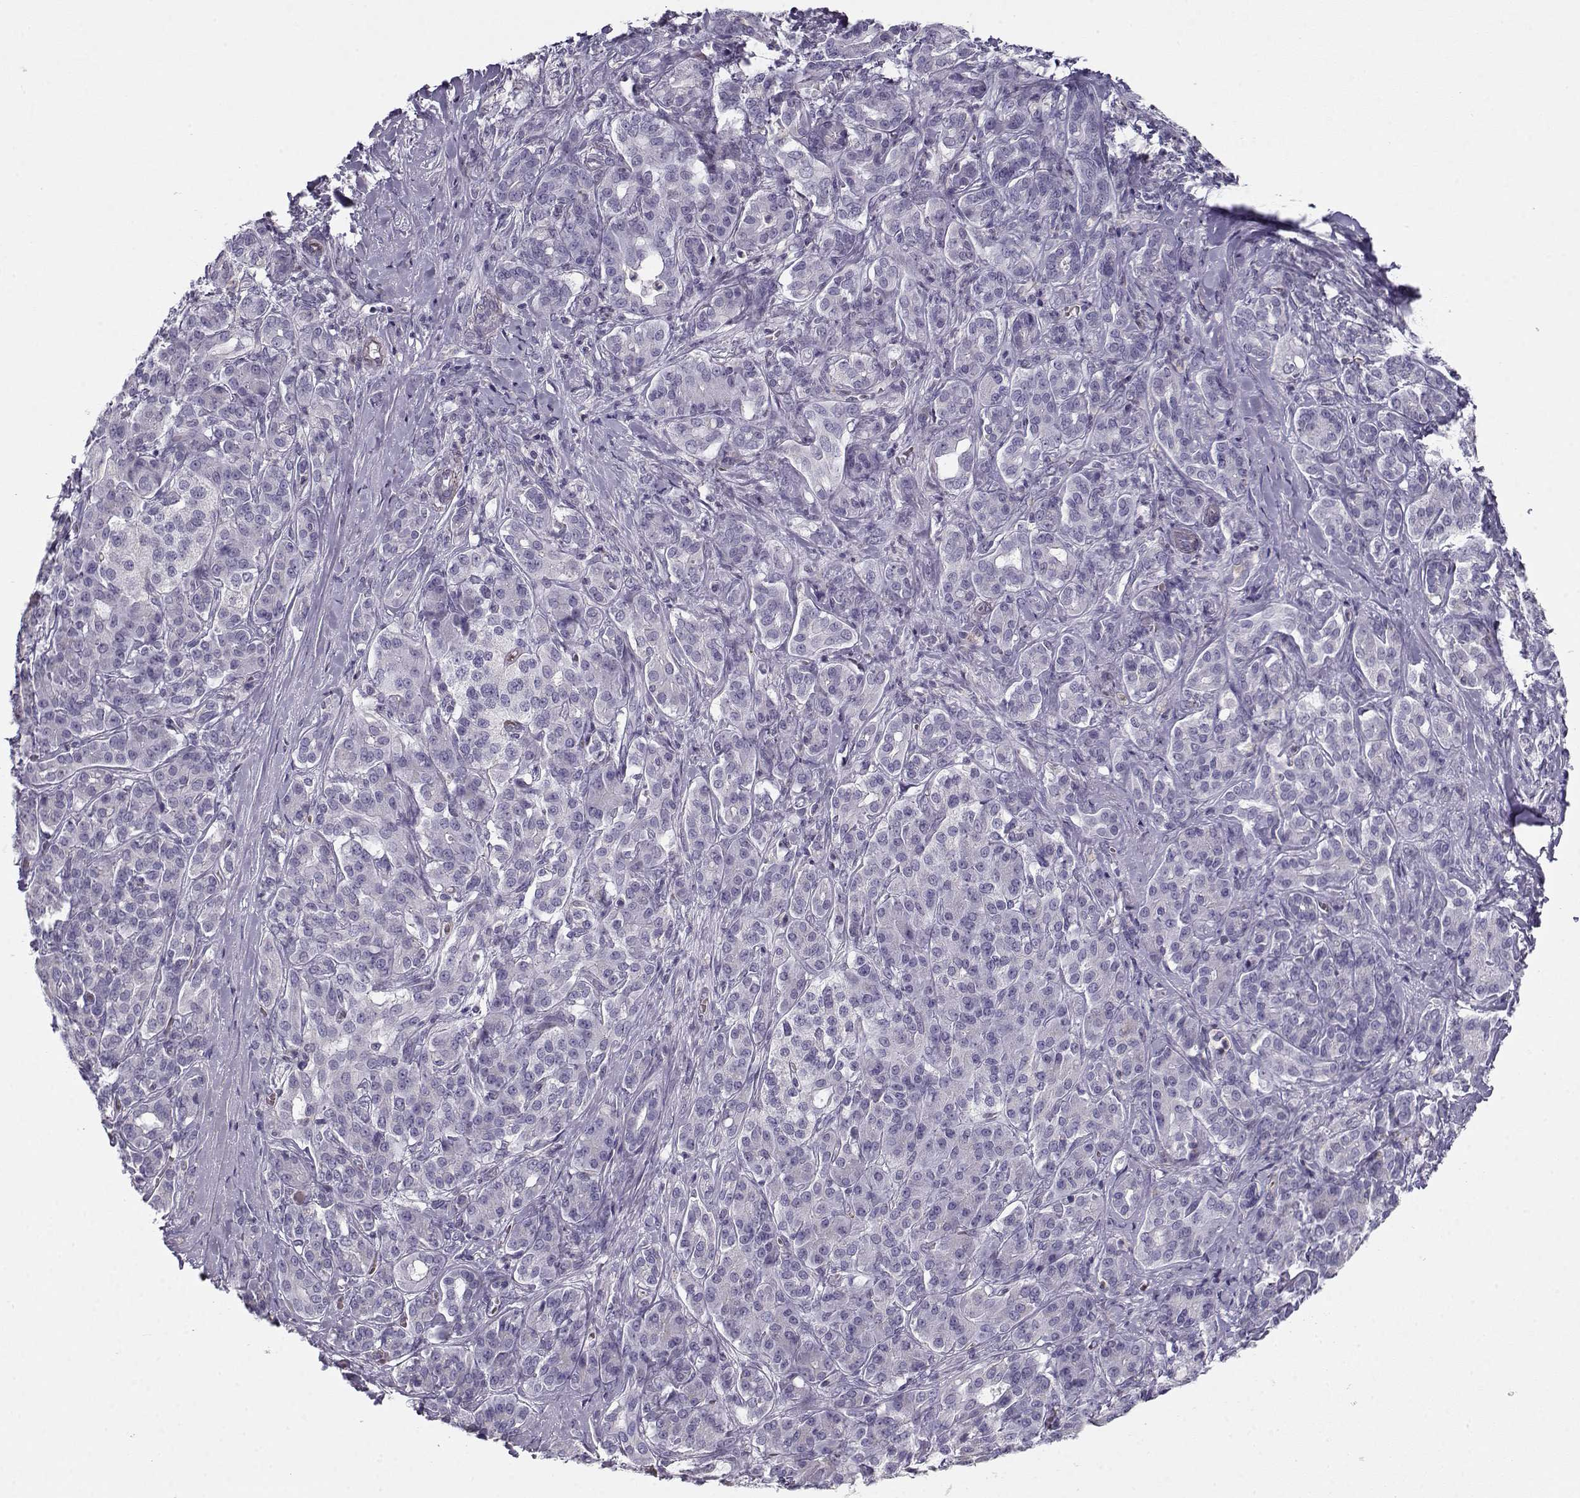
{"staining": {"intensity": "negative", "quantity": "none", "location": "none"}, "tissue": "pancreatic cancer", "cell_type": "Tumor cells", "image_type": "cancer", "snomed": [{"axis": "morphology", "description": "Normal tissue, NOS"}, {"axis": "morphology", "description": "Inflammation, NOS"}, {"axis": "morphology", "description": "Adenocarcinoma, NOS"}, {"axis": "topography", "description": "Pancreas"}], "caption": "Immunohistochemical staining of human pancreatic cancer (adenocarcinoma) shows no significant staining in tumor cells. (DAB (3,3'-diaminobenzidine) immunohistochemistry with hematoxylin counter stain).", "gene": "MYO1A", "patient": {"sex": "male", "age": 57}}